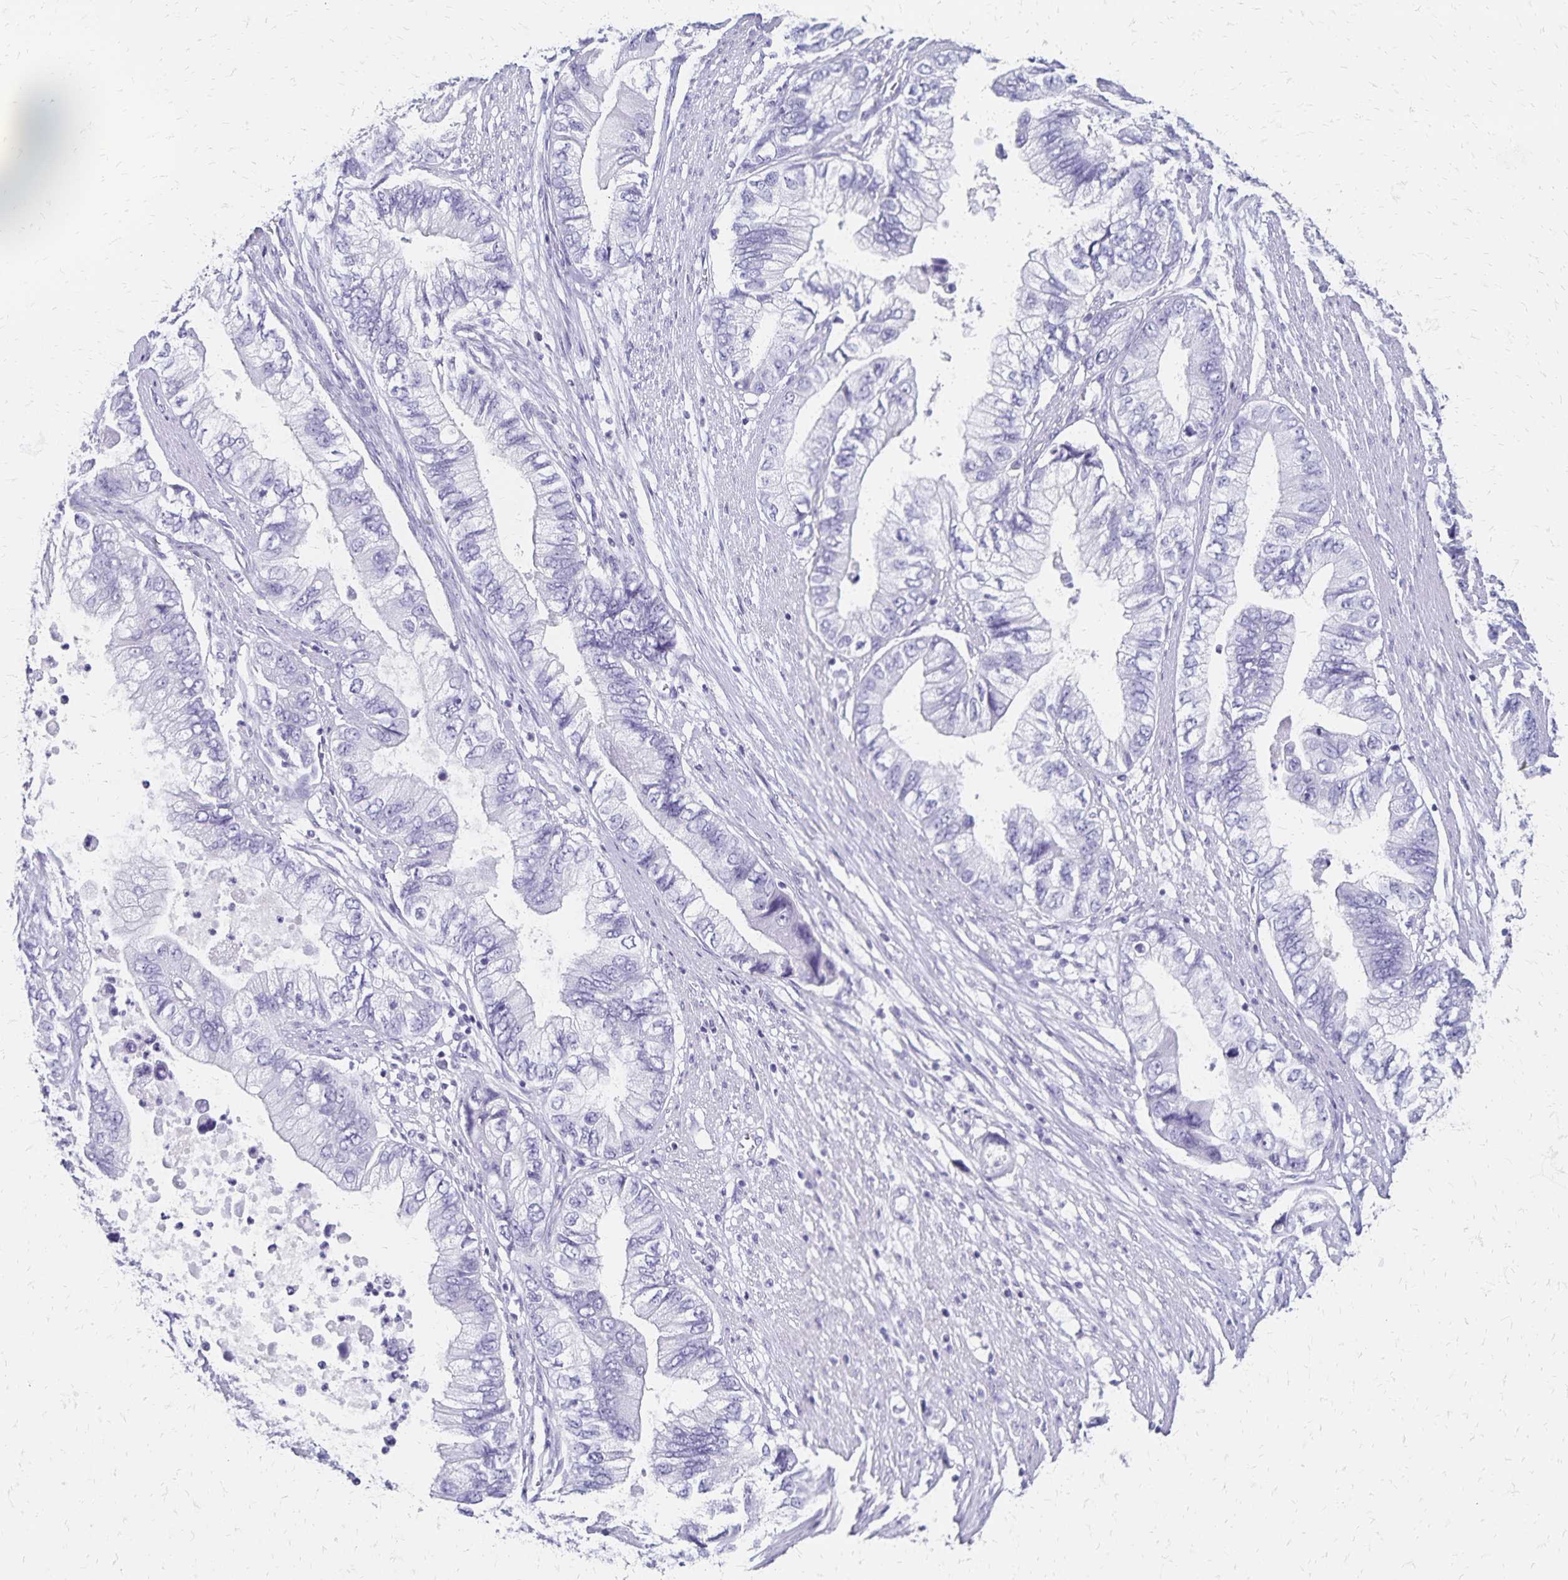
{"staining": {"intensity": "negative", "quantity": "none", "location": "none"}, "tissue": "stomach cancer", "cell_type": "Tumor cells", "image_type": "cancer", "snomed": [{"axis": "morphology", "description": "Adenocarcinoma, NOS"}, {"axis": "topography", "description": "Pancreas"}, {"axis": "topography", "description": "Stomach, upper"}], "caption": "Tumor cells show no significant expression in stomach cancer.", "gene": "GIP", "patient": {"sex": "male", "age": 77}}